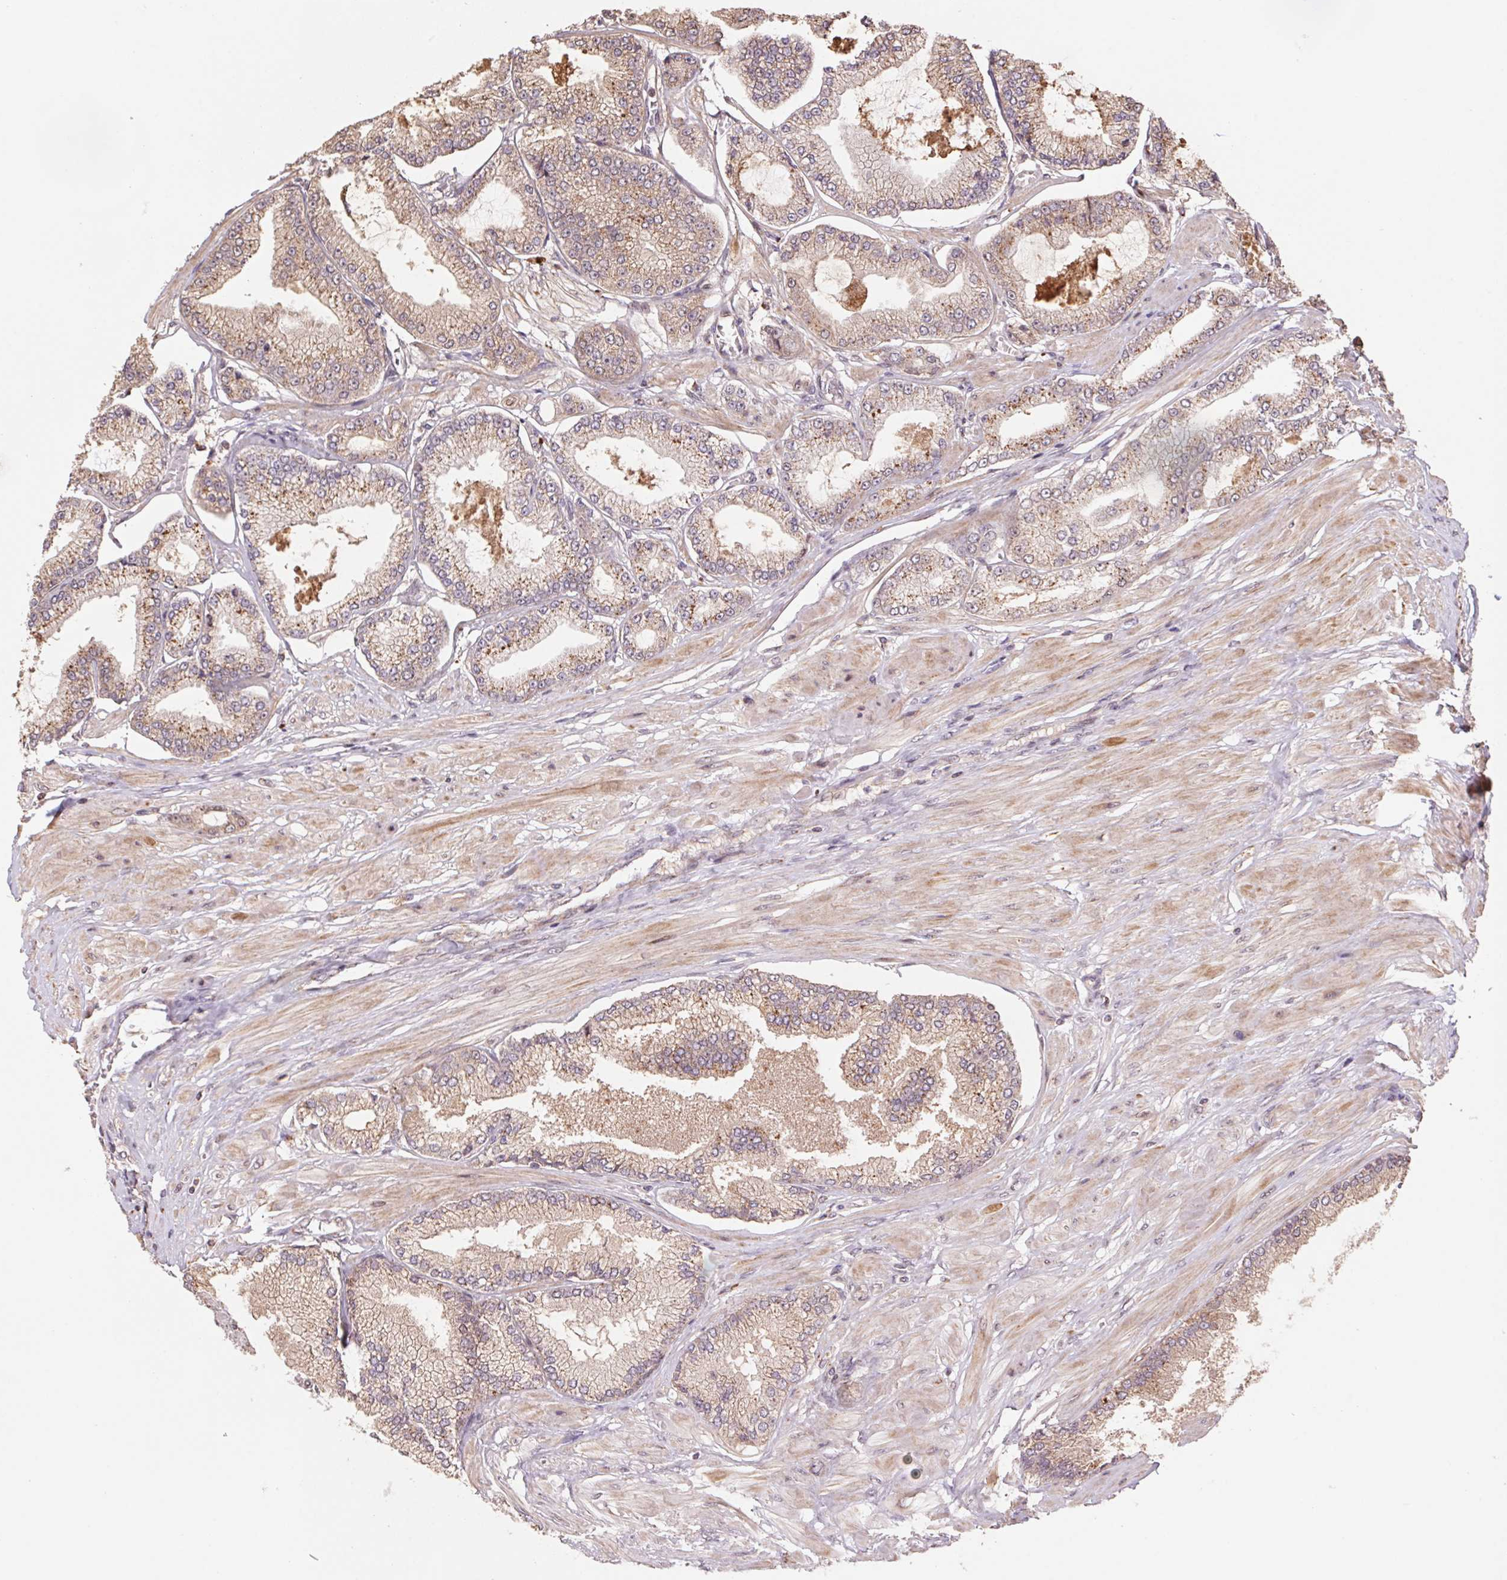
{"staining": {"intensity": "weak", "quantity": "25%-75%", "location": "cytoplasmic/membranous"}, "tissue": "prostate cancer", "cell_type": "Tumor cells", "image_type": "cancer", "snomed": [{"axis": "morphology", "description": "Adenocarcinoma, Low grade"}, {"axis": "topography", "description": "Prostate"}], "caption": "Immunohistochemistry image of human prostate low-grade adenocarcinoma stained for a protein (brown), which exhibits low levels of weak cytoplasmic/membranous positivity in about 25%-75% of tumor cells.", "gene": "PDHA1", "patient": {"sex": "male", "age": 55}}